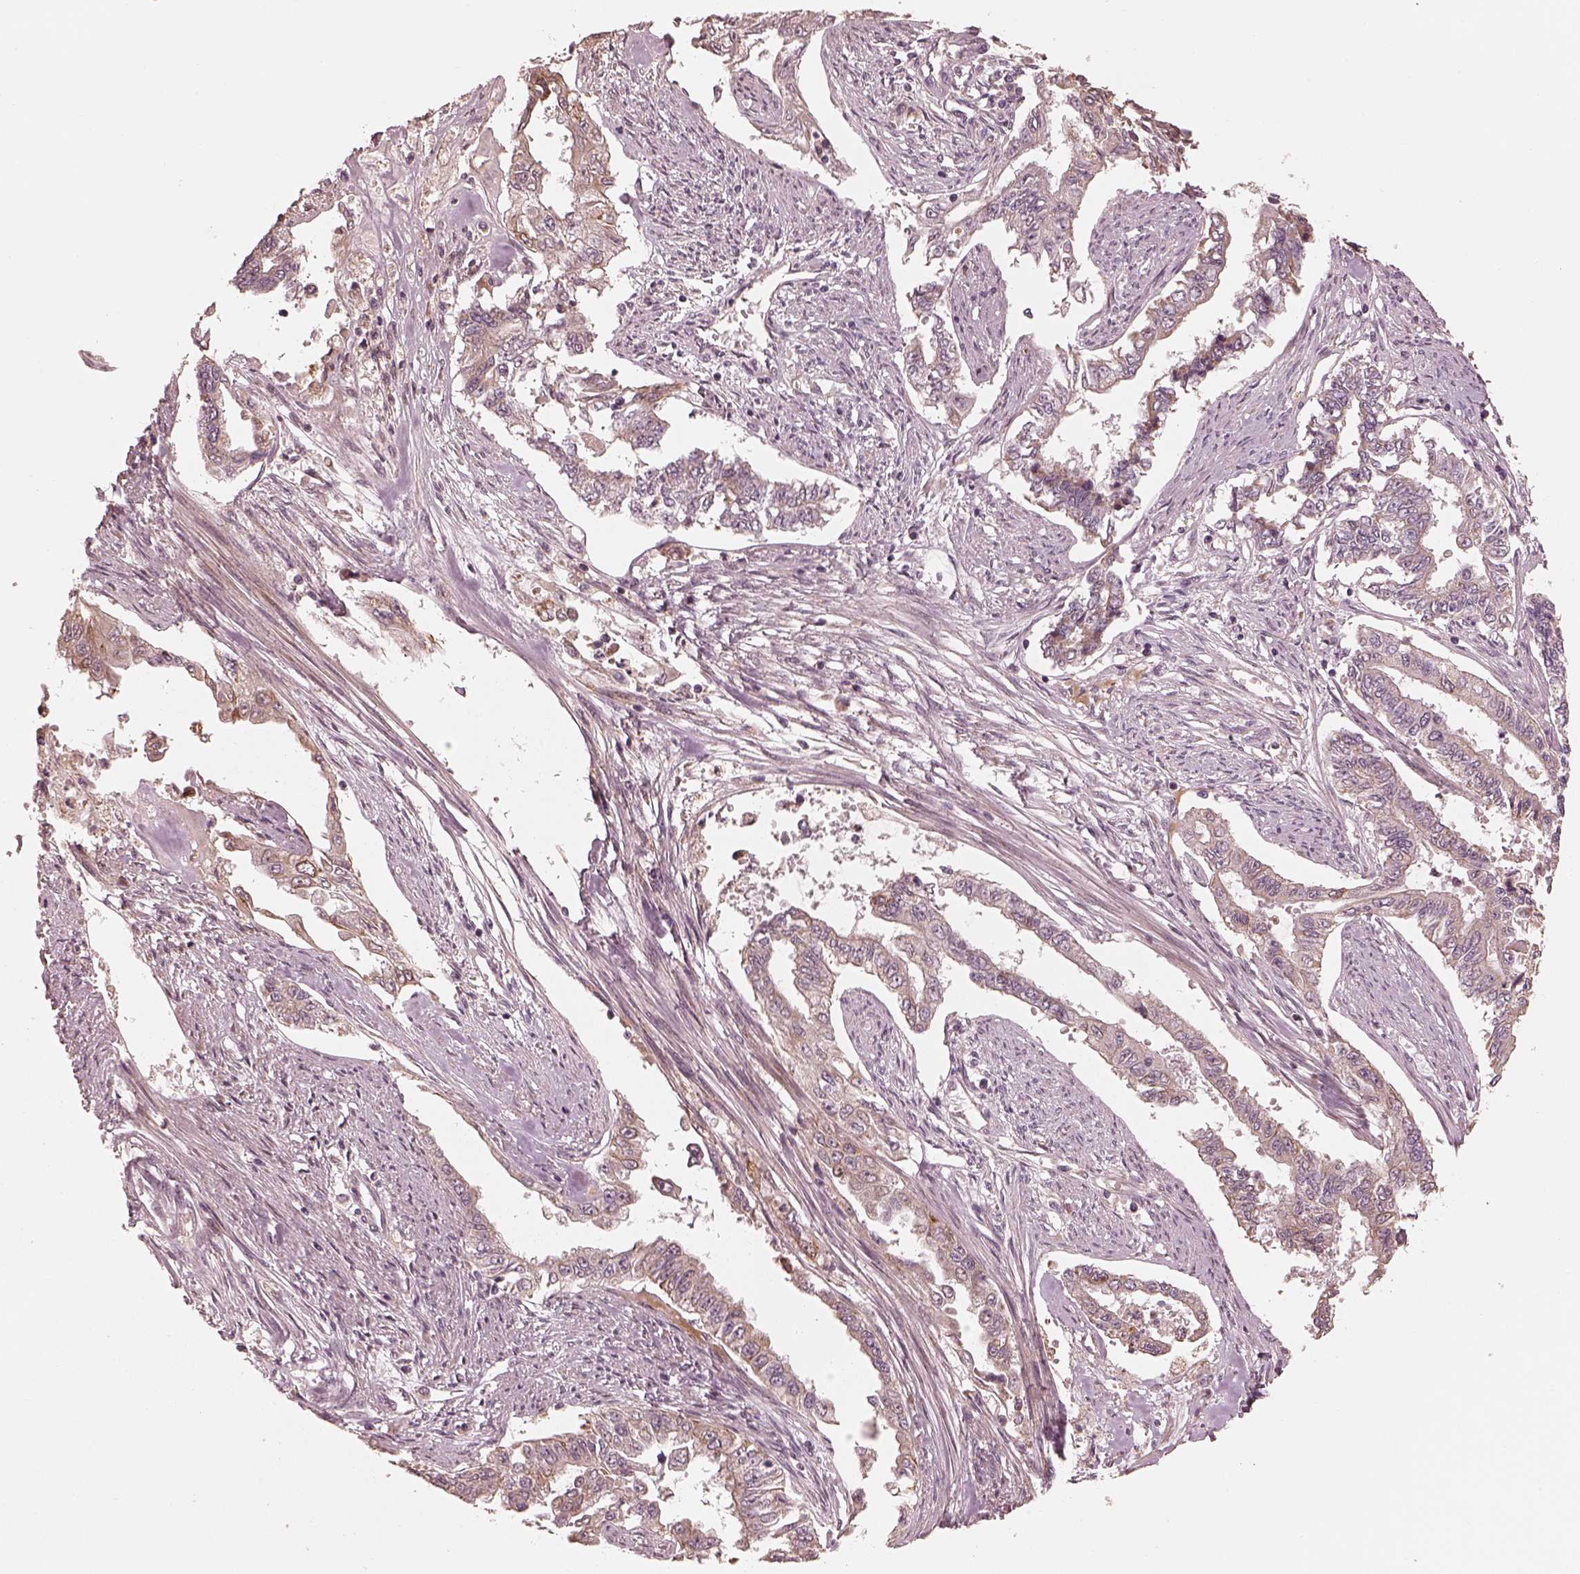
{"staining": {"intensity": "weak", "quantity": "<25%", "location": "cytoplasmic/membranous"}, "tissue": "endometrial cancer", "cell_type": "Tumor cells", "image_type": "cancer", "snomed": [{"axis": "morphology", "description": "Adenocarcinoma, NOS"}, {"axis": "topography", "description": "Uterus"}], "caption": "There is no significant staining in tumor cells of adenocarcinoma (endometrial).", "gene": "SLC25A46", "patient": {"sex": "female", "age": 59}}